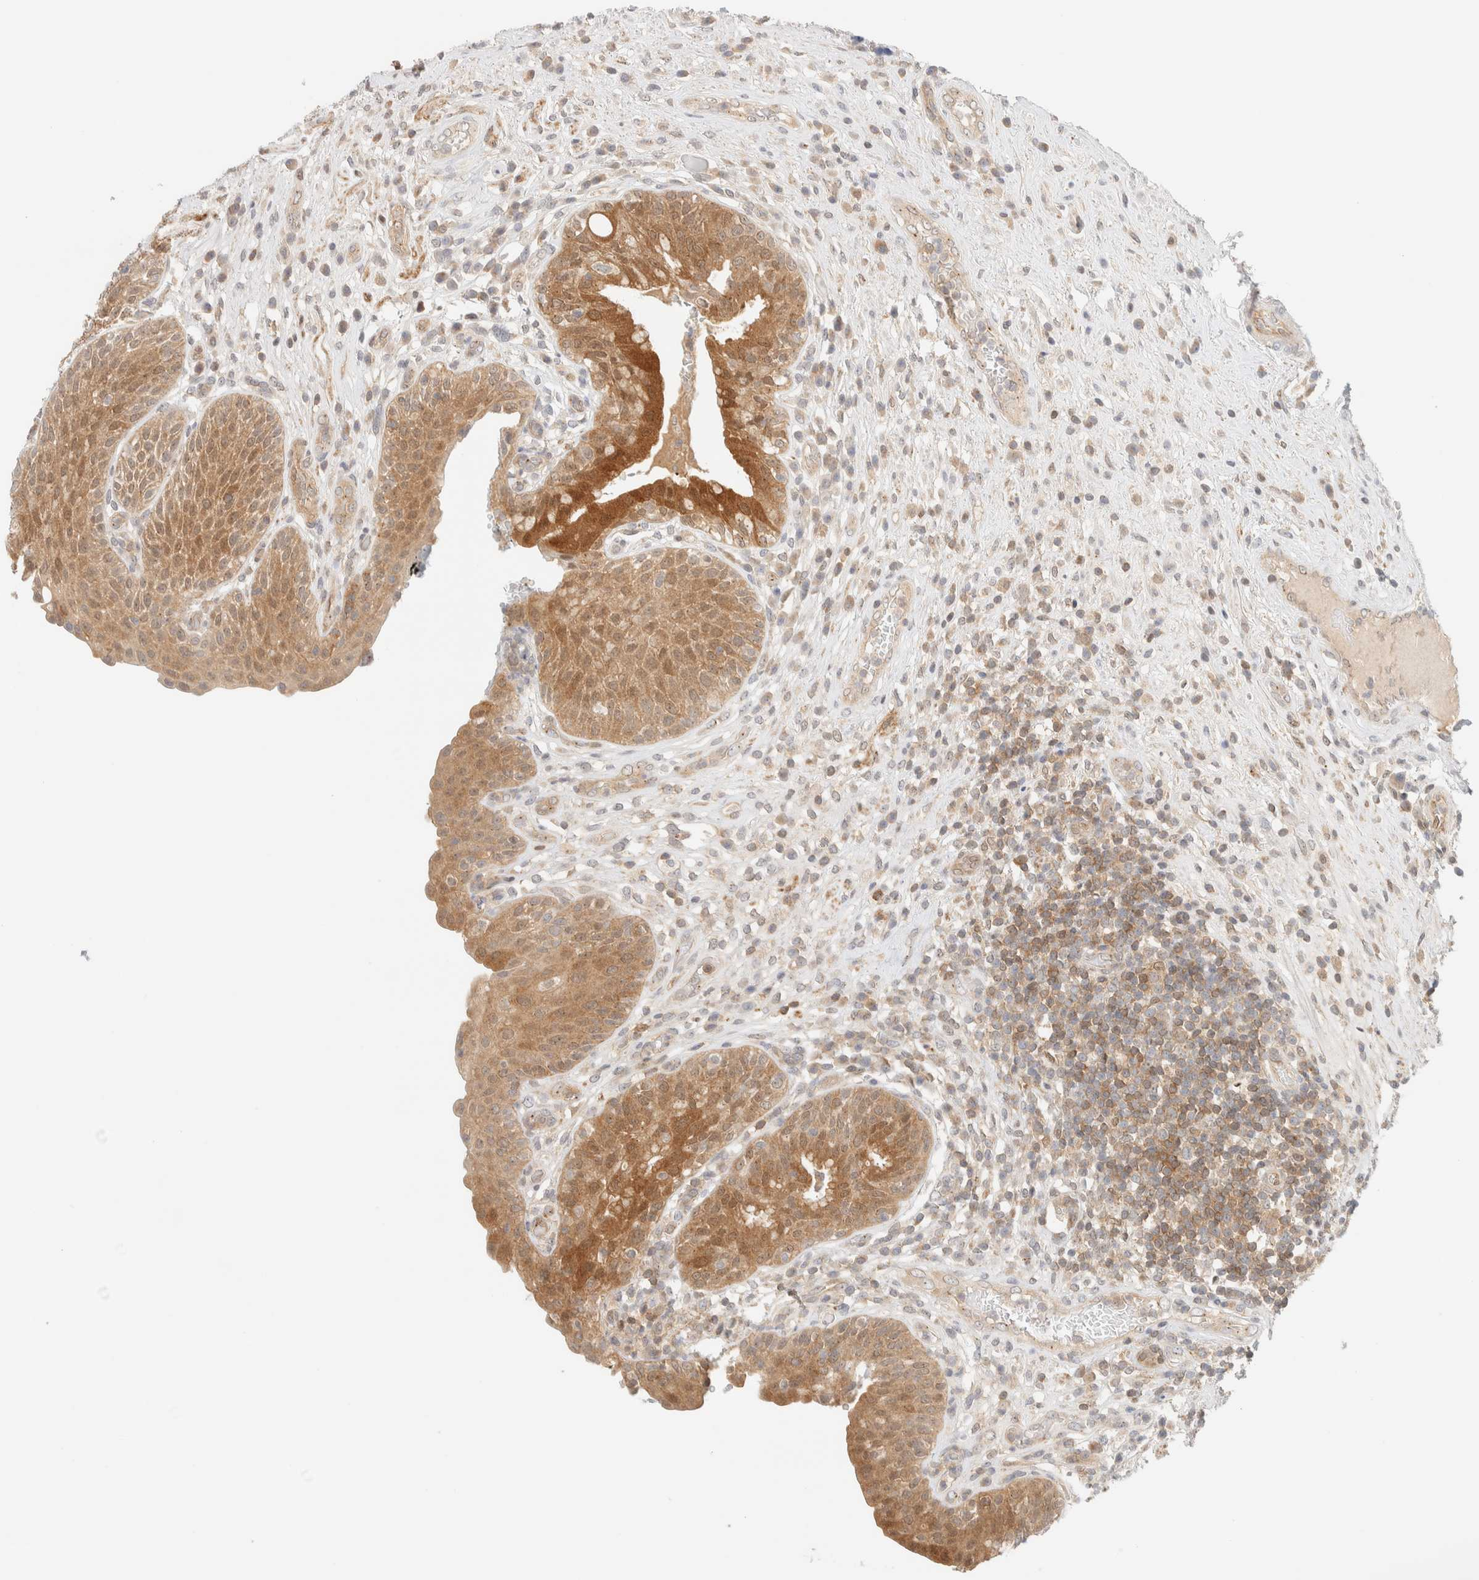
{"staining": {"intensity": "moderate", "quantity": ">75%", "location": "cytoplasmic/membranous,nuclear"}, "tissue": "urinary bladder", "cell_type": "Urothelial cells", "image_type": "normal", "snomed": [{"axis": "morphology", "description": "Normal tissue, NOS"}, {"axis": "topography", "description": "Urinary bladder"}], "caption": "Protein analysis of unremarkable urinary bladder displays moderate cytoplasmic/membranous,nuclear staining in about >75% of urothelial cells. The staining was performed using DAB to visualize the protein expression in brown, while the nuclei were stained in blue with hematoxylin (Magnification: 20x).", "gene": "PCYT2", "patient": {"sex": "female", "age": 62}}